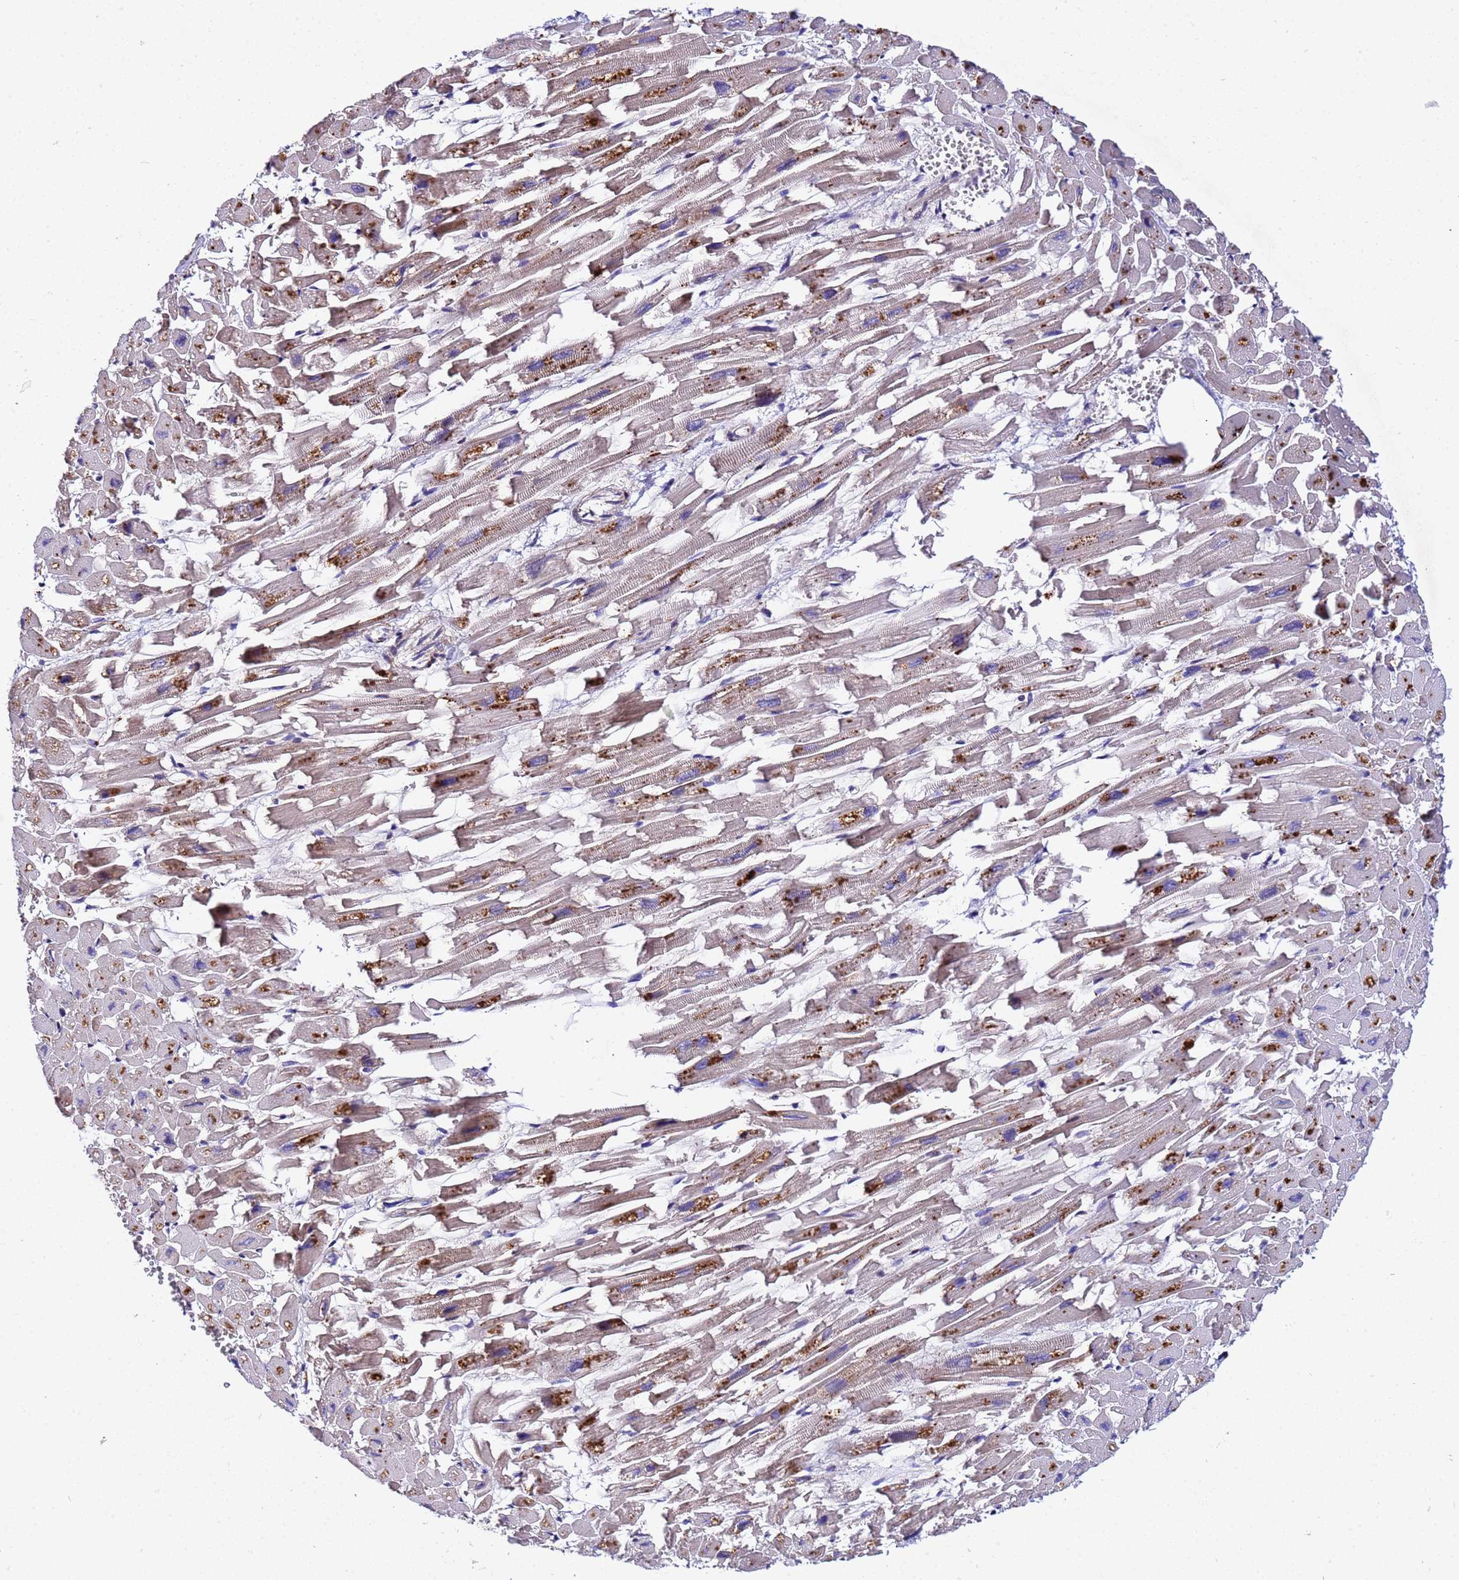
{"staining": {"intensity": "weak", "quantity": "25%-75%", "location": "cytoplasmic/membranous"}, "tissue": "heart muscle", "cell_type": "Cardiomyocytes", "image_type": "normal", "snomed": [{"axis": "morphology", "description": "Normal tissue, NOS"}, {"axis": "topography", "description": "Heart"}], "caption": "Human heart muscle stained with a brown dye exhibits weak cytoplasmic/membranous positive staining in about 25%-75% of cardiomyocytes.", "gene": "PLXDC2", "patient": {"sex": "female", "age": 64}}